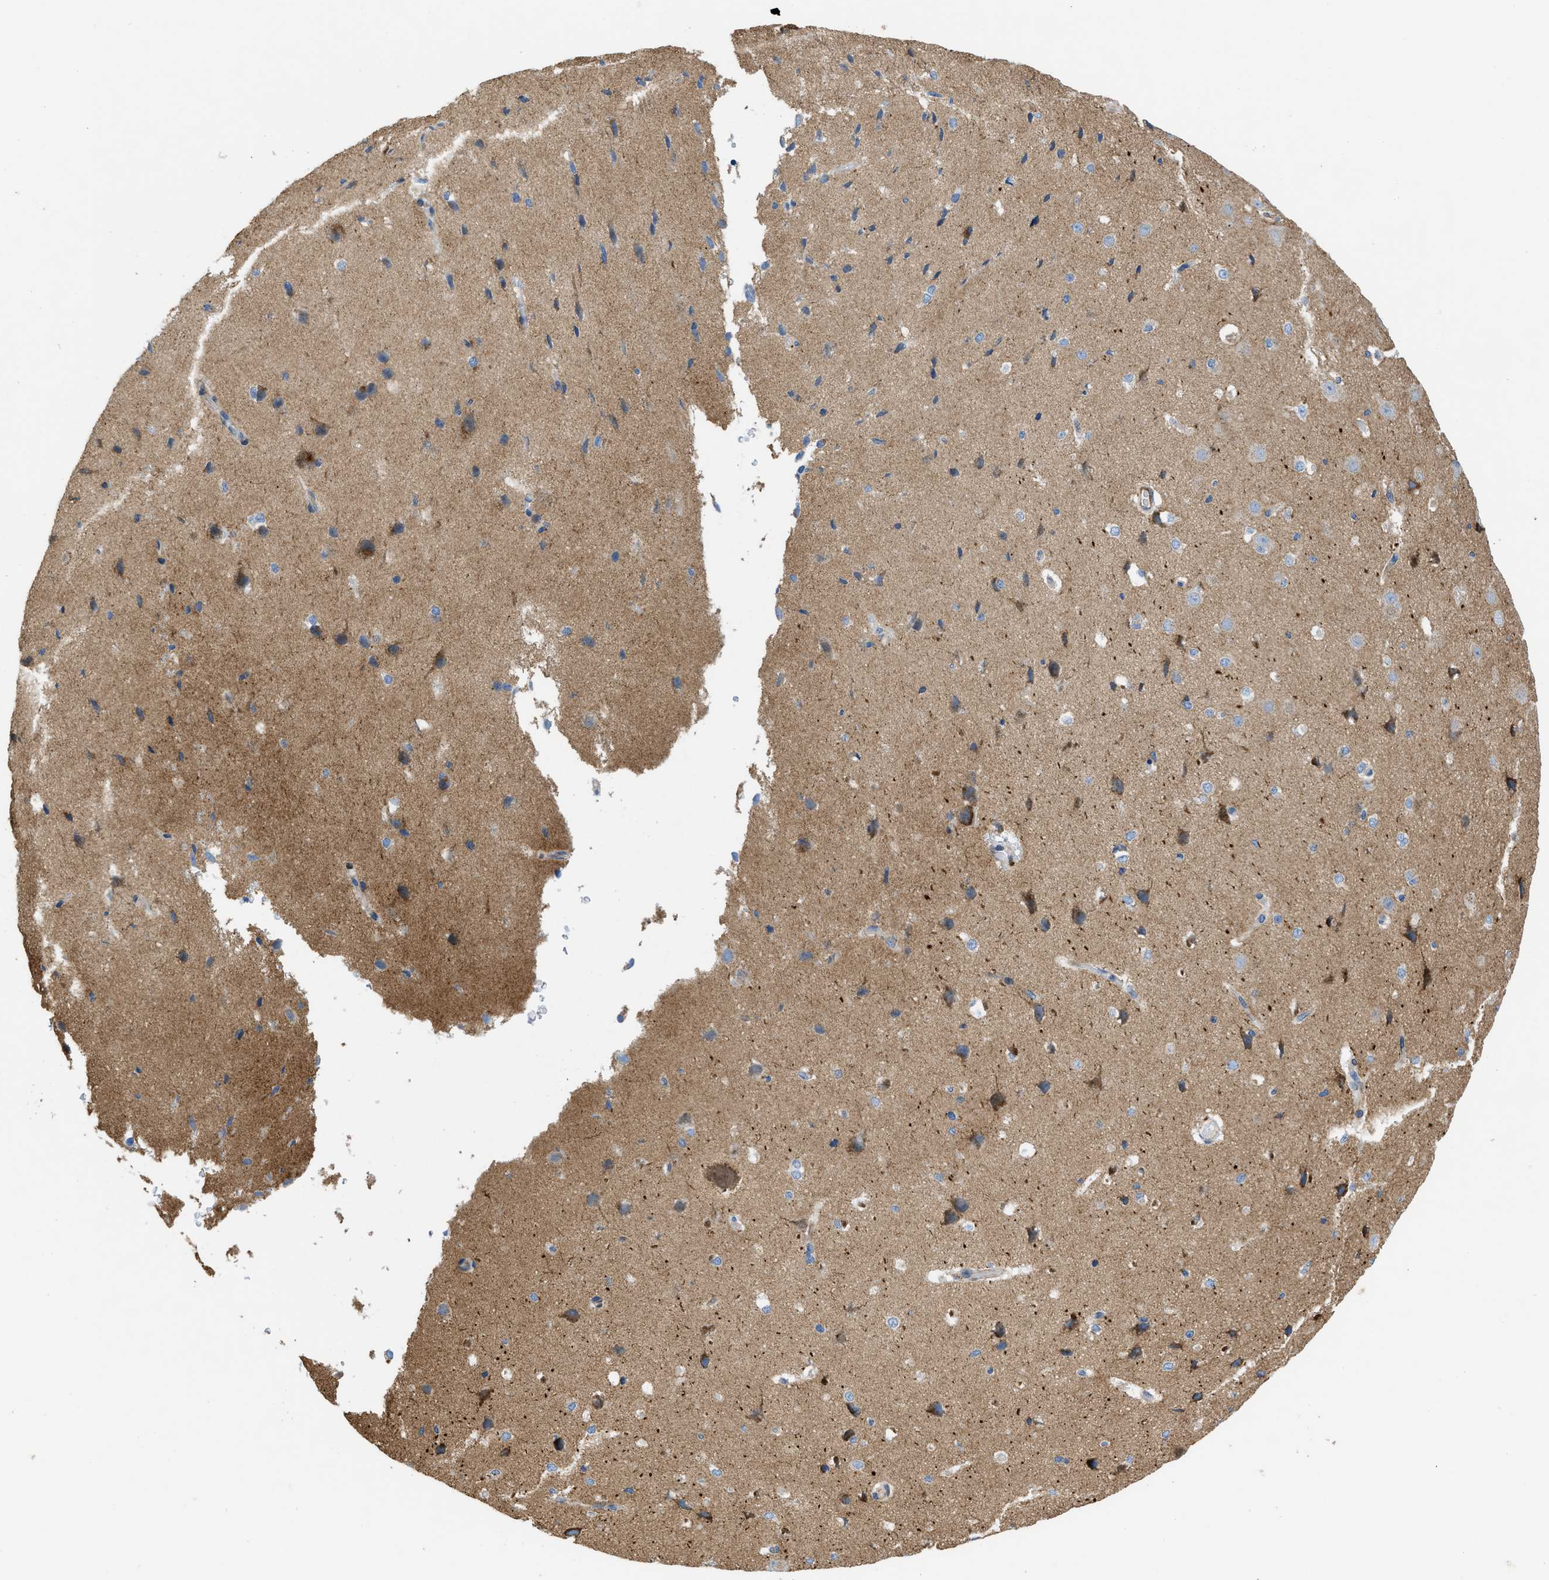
{"staining": {"intensity": "negative", "quantity": "none", "location": "none"}, "tissue": "cerebral cortex", "cell_type": "Endothelial cells", "image_type": "normal", "snomed": [{"axis": "morphology", "description": "Normal tissue, NOS"}, {"axis": "morphology", "description": "Developmental malformation"}, {"axis": "topography", "description": "Cerebral cortex"}], "caption": "An immunohistochemistry (IHC) photomicrograph of unremarkable cerebral cortex is shown. There is no staining in endothelial cells of cerebral cortex. (Stains: DAB (3,3'-diaminobenzidine) IHC with hematoxylin counter stain, Microscopy: brightfield microscopy at high magnification).", "gene": "TMEM248", "patient": {"sex": "female", "age": 30}}